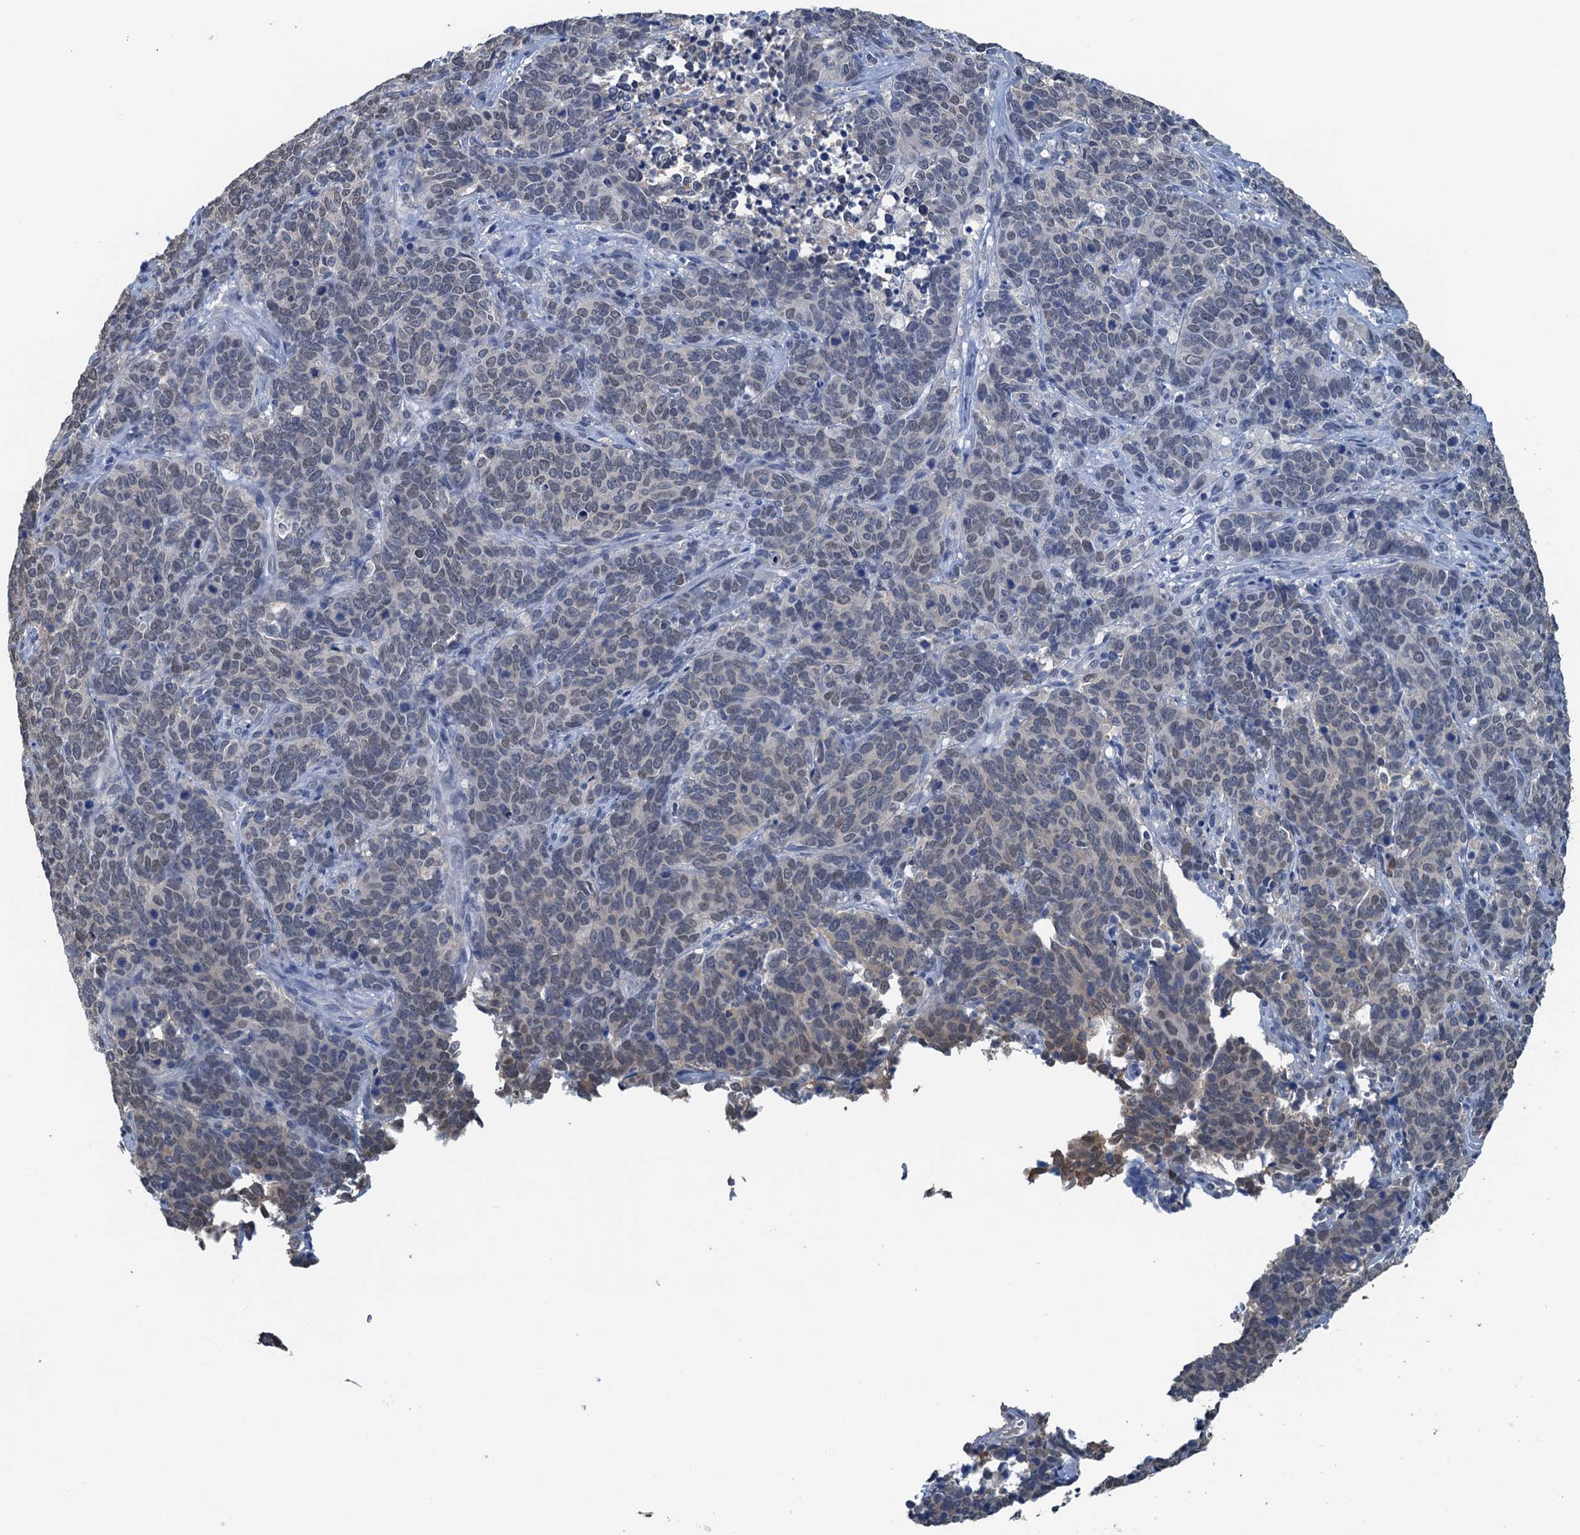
{"staining": {"intensity": "weak", "quantity": "<25%", "location": "nuclear"}, "tissue": "cervical cancer", "cell_type": "Tumor cells", "image_type": "cancer", "snomed": [{"axis": "morphology", "description": "Squamous cell carcinoma, NOS"}, {"axis": "topography", "description": "Cervix"}], "caption": "Tumor cells are negative for brown protein staining in cervical squamous cell carcinoma.", "gene": "AHCY", "patient": {"sex": "female", "age": 60}}